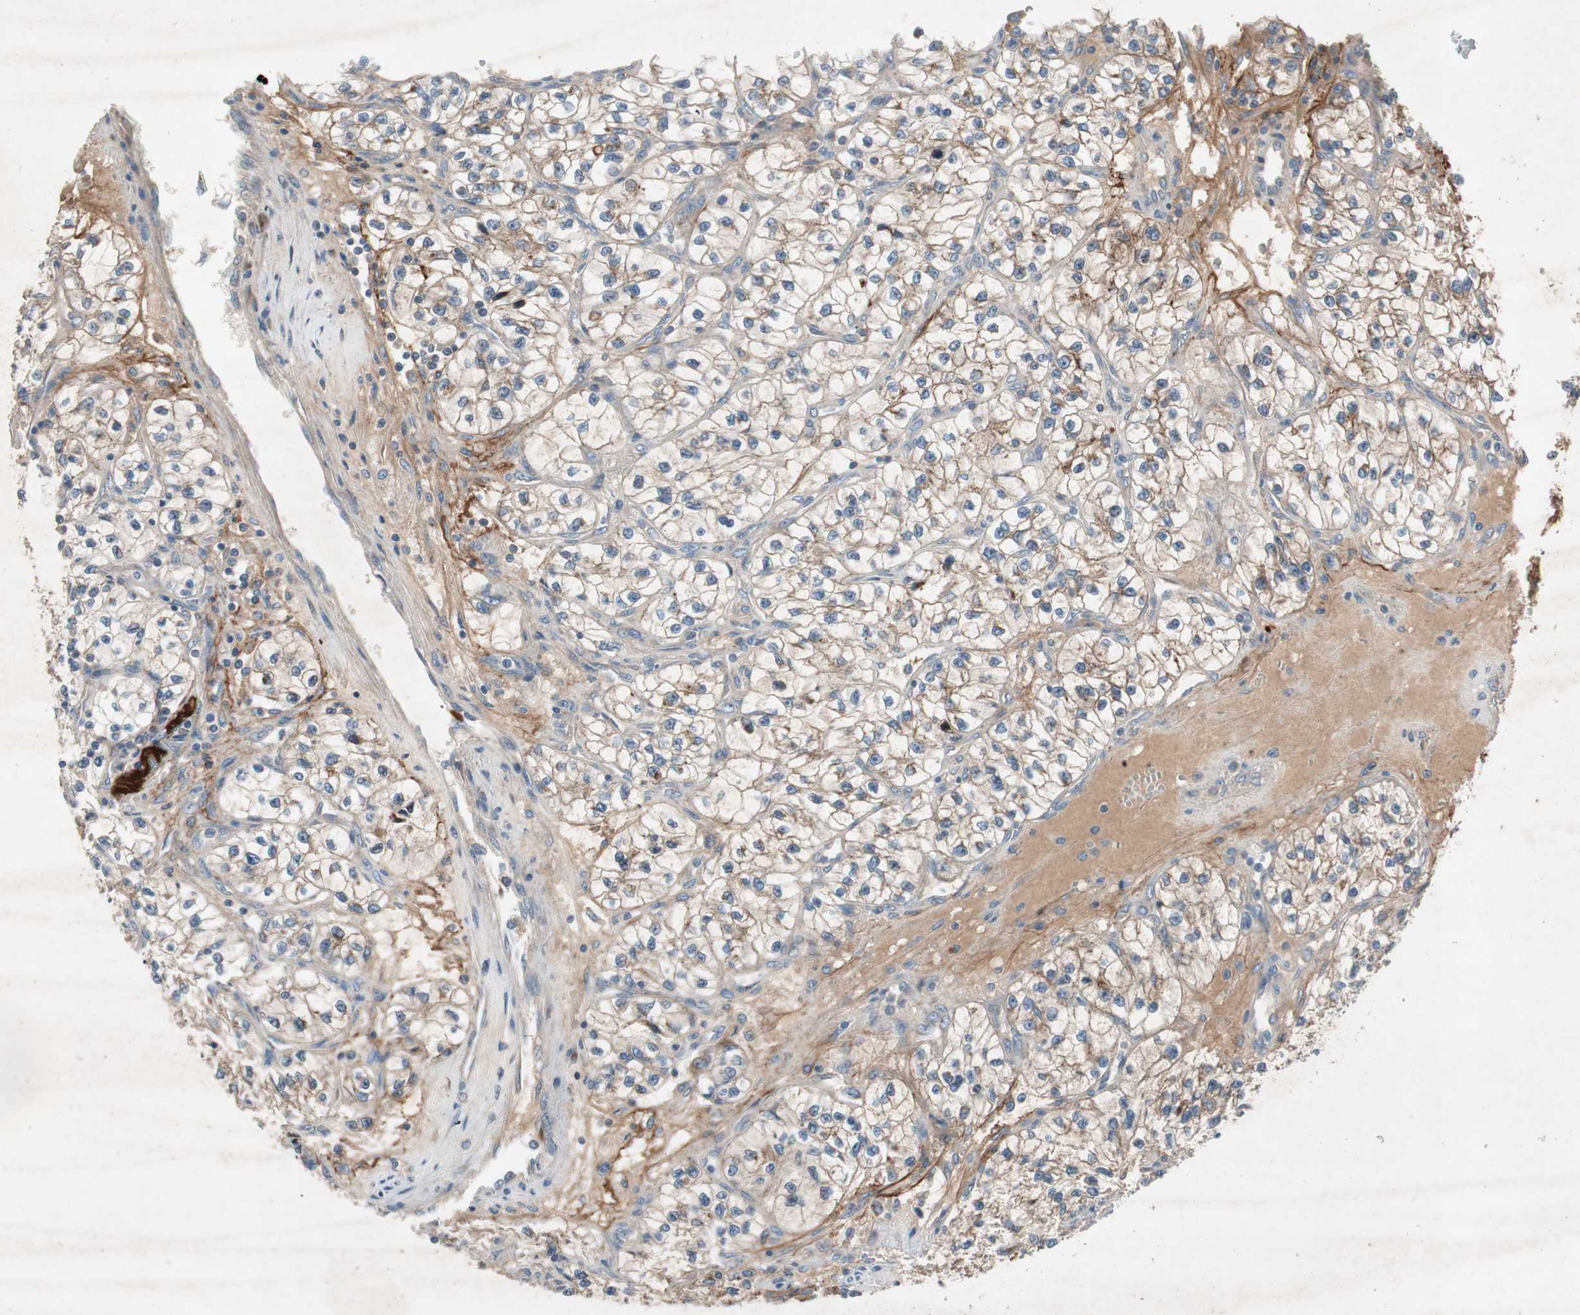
{"staining": {"intensity": "moderate", "quantity": "25%-75%", "location": "cytoplasmic/membranous"}, "tissue": "renal cancer", "cell_type": "Tumor cells", "image_type": "cancer", "snomed": [{"axis": "morphology", "description": "Adenocarcinoma, NOS"}, {"axis": "topography", "description": "Kidney"}], "caption": "A brown stain shows moderate cytoplasmic/membranous staining of a protein in human adenocarcinoma (renal) tumor cells. (brown staining indicates protein expression, while blue staining denotes nuclei).", "gene": "APOO", "patient": {"sex": "female", "age": 57}}